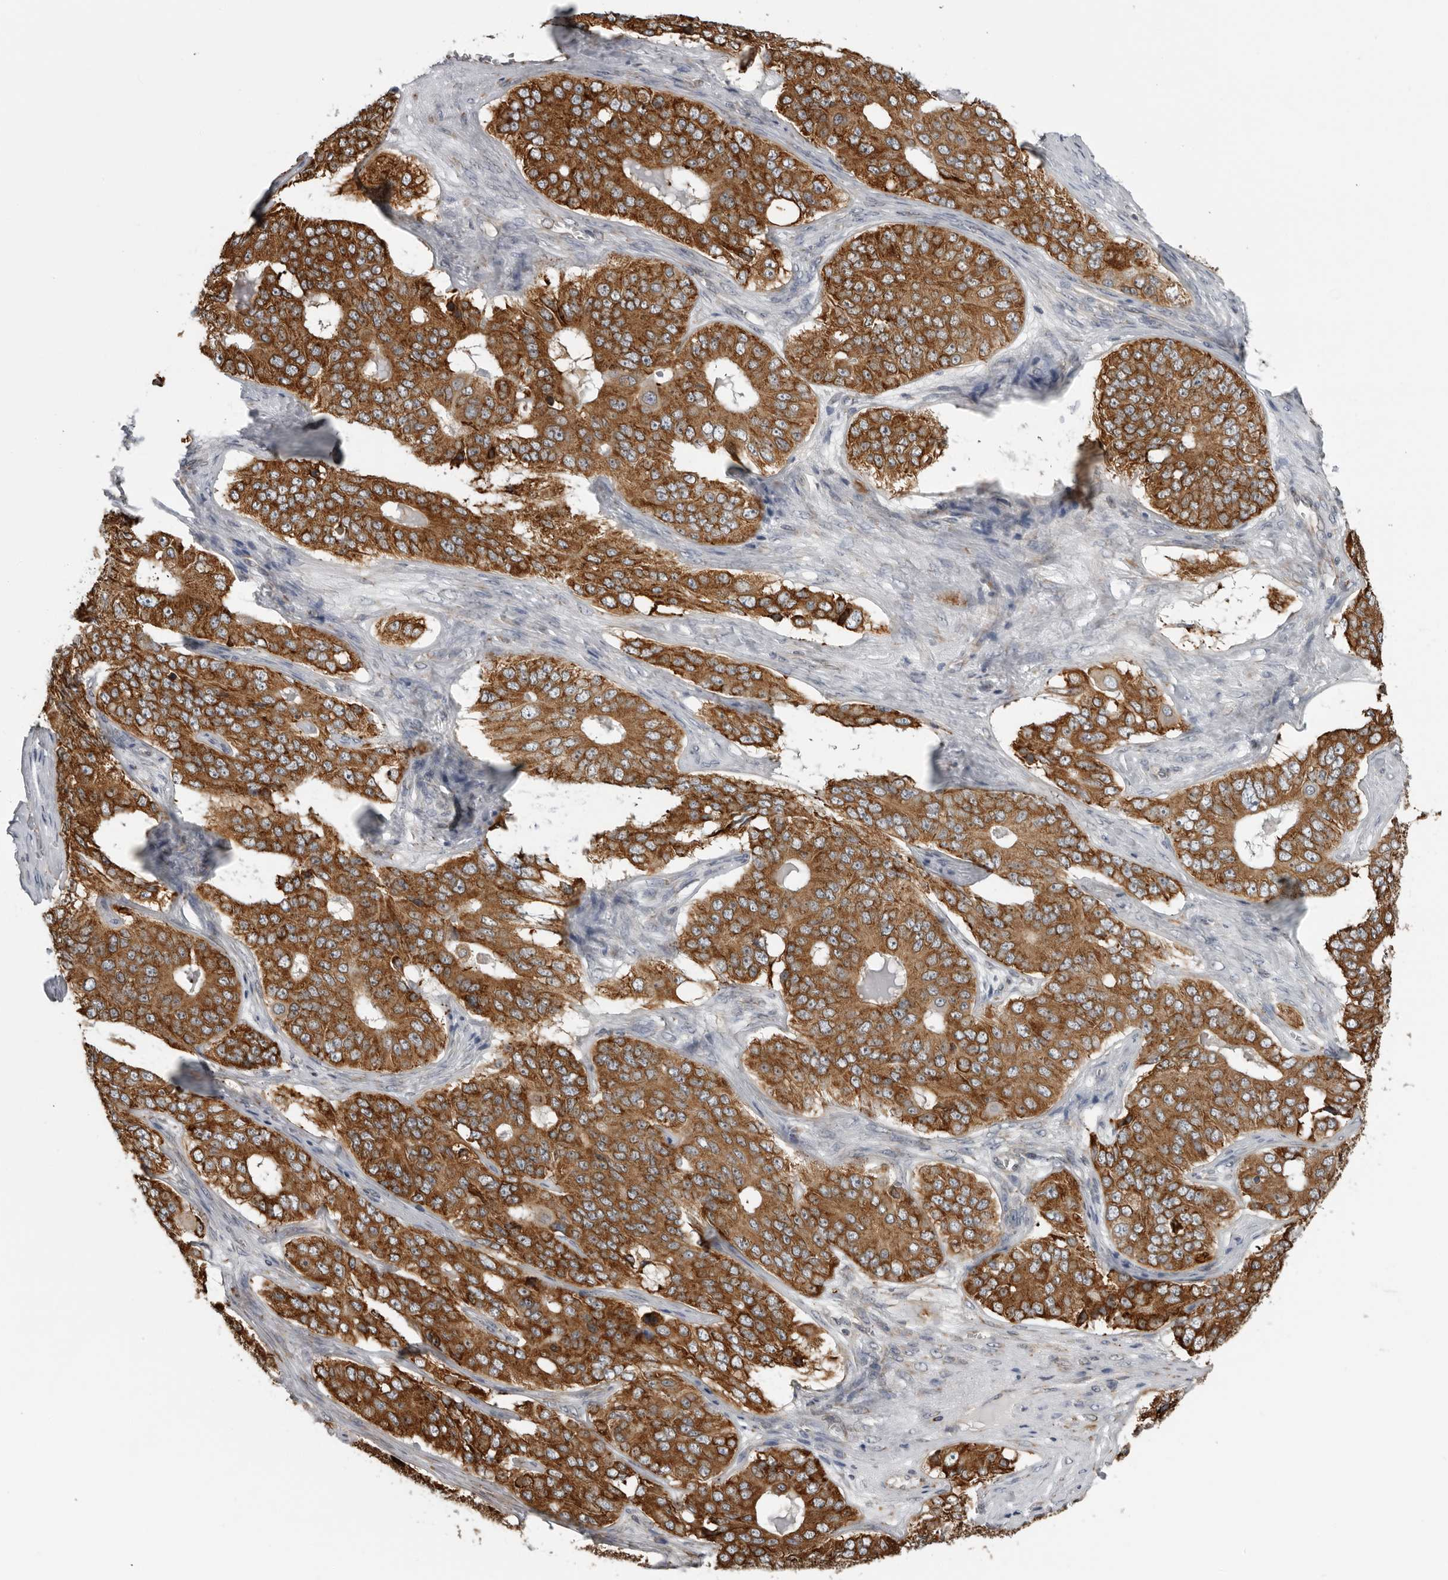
{"staining": {"intensity": "strong", "quantity": ">75%", "location": "cytoplasmic/membranous"}, "tissue": "ovarian cancer", "cell_type": "Tumor cells", "image_type": "cancer", "snomed": [{"axis": "morphology", "description": "Carcinoma, endometroid"}, {"axis": "topography", "description": "Ovary"}], "caption": "Ovarian cancer (endometroid carcinoma) stained for a protein displays strong cytoplasmic/membranous positivity in tumor cells.", "gene": "ALPK2", "patient": {"sex": "female", "age": 51}}